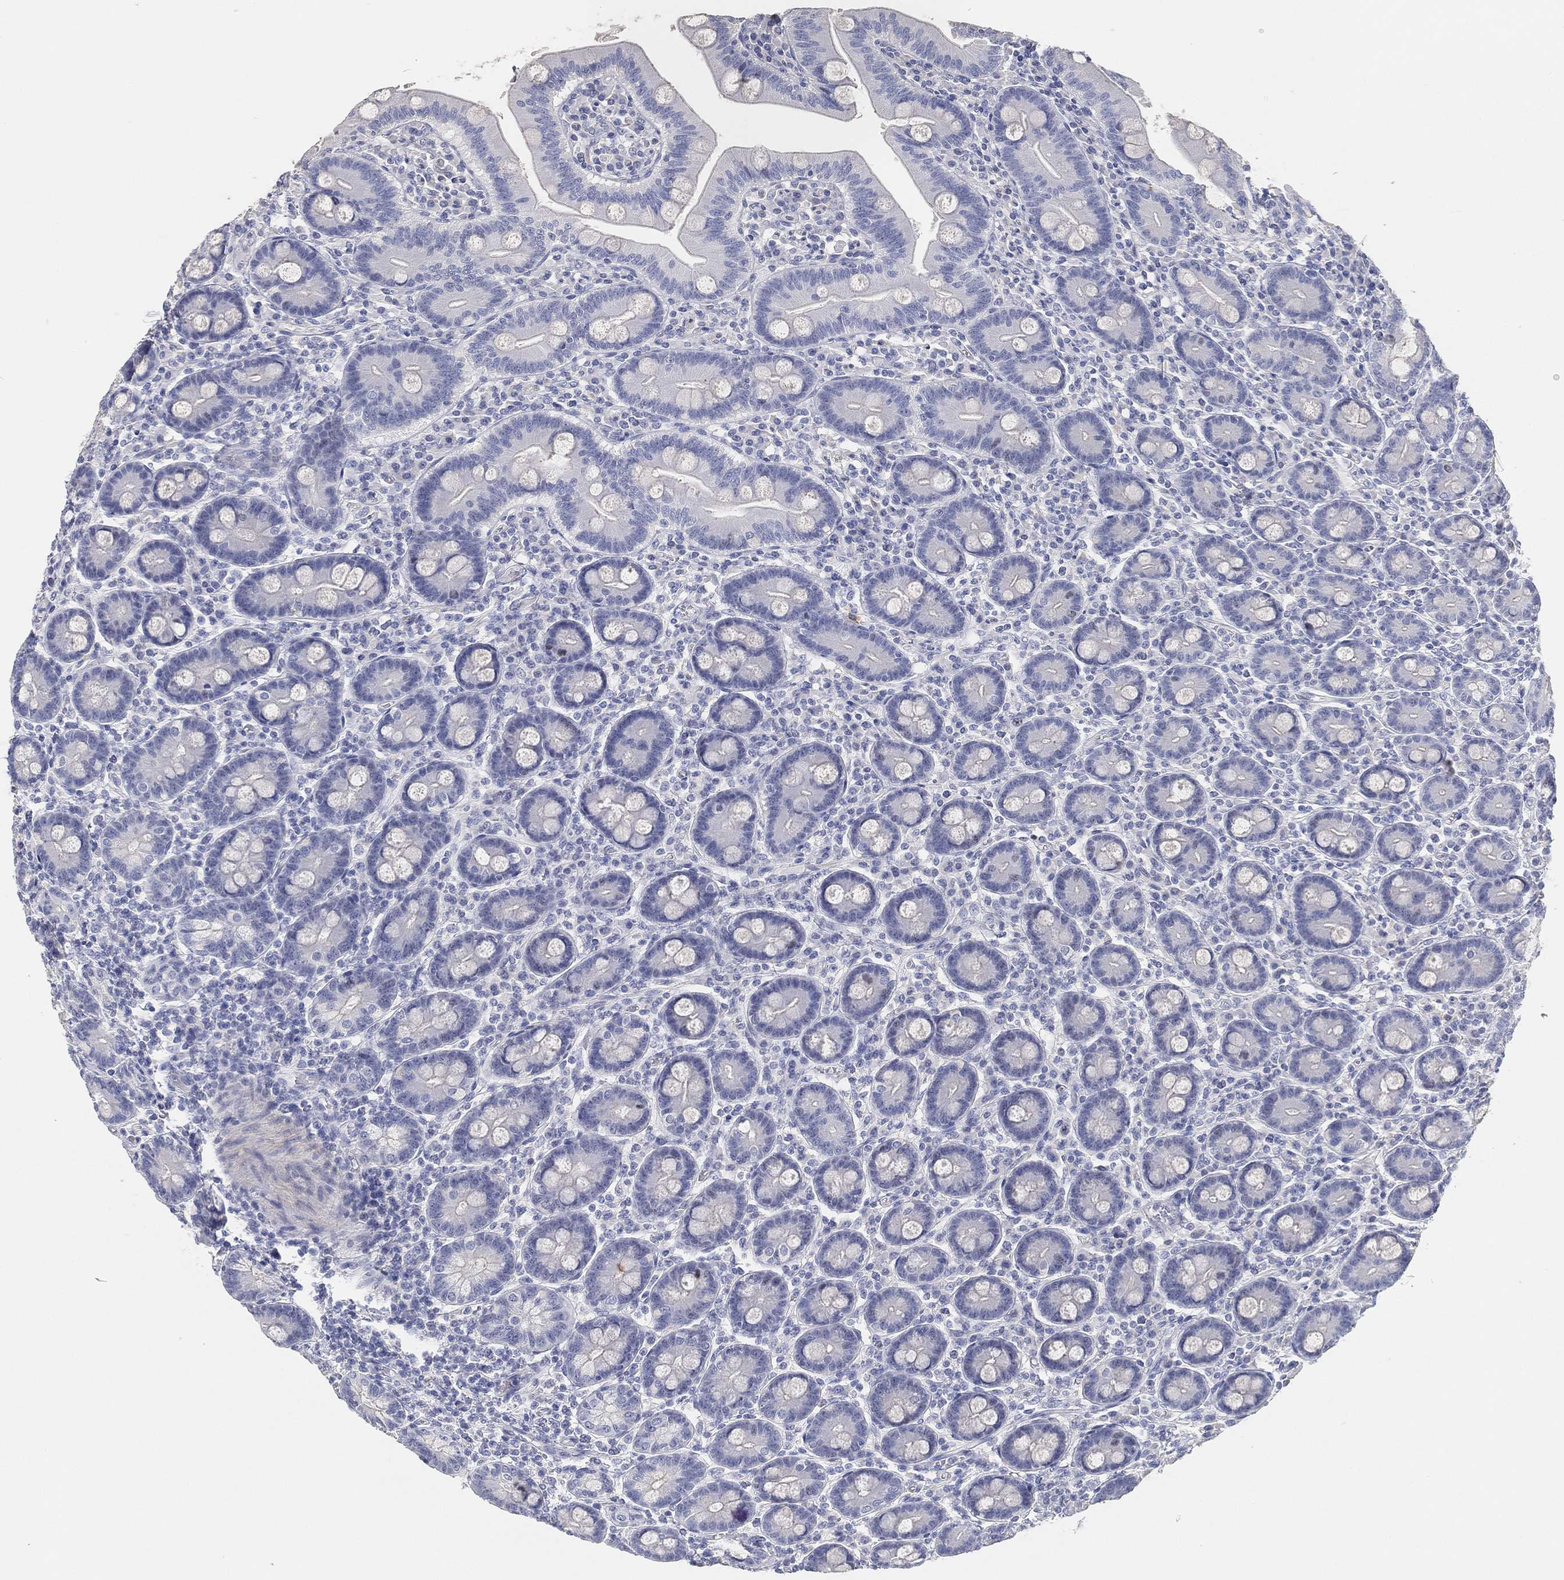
{"staining": {"intensity": "negative", "quantity": "none", "location": "none"}, "tissue": "duodenum", "cell_type": "Glandular cells", "image_type": "normal", "snomed": [{"axis": "morphology", "description": "Normal tissue, NOS"}, {"axis": "topography", "description": "Duodenum"}], "caption": "Protein analysis of unremarkable duodenum displays no significant expression in glandular cells. (Stains: DAB (3,3'-diaminobenzidine) immunohistochemistry with hematoxylin counter stain, Microscopy: brightfield microscopy at high magnification).", "gene": "FAM187B", "patient": {"sex": "male", "age": 59}}